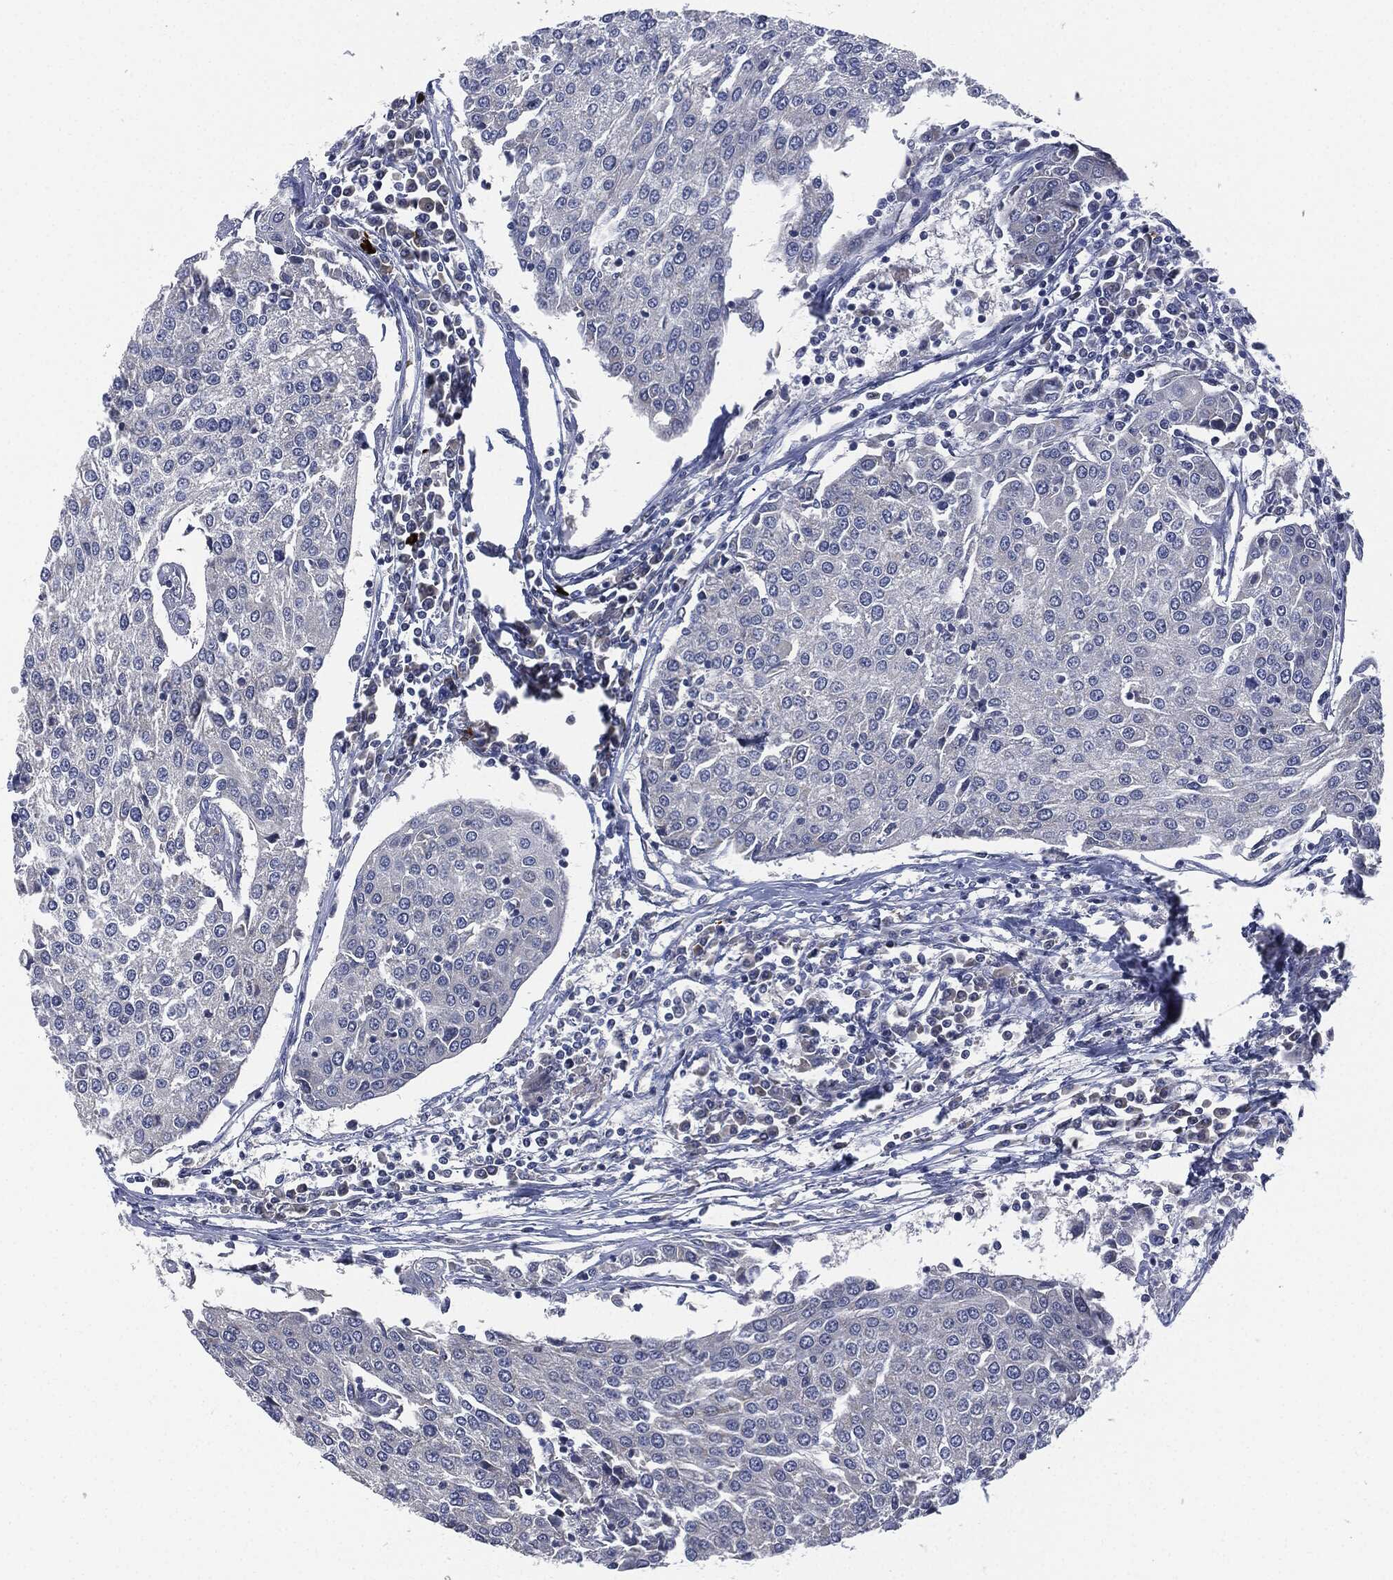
{"staining": {"intensity": "negative", "quantity": "none", "location": "none"}, "tissue": "urothelial cancer", "cell_type": "Tumor cells", "image_type": "cancer", "snomed": [{"axis": "morphology", "description": "Urothelial carcinoma, High grade"}, {"axis": "topography", "description": "Urinary bladder"}], "caption": "Immunohistochemistry (IHC) of urothelial carcinoma (high-grade) exhibits no staining in tumor cells.", "gene": "SIGLEC9", "patient": {"sex": "female", "age": 85}}